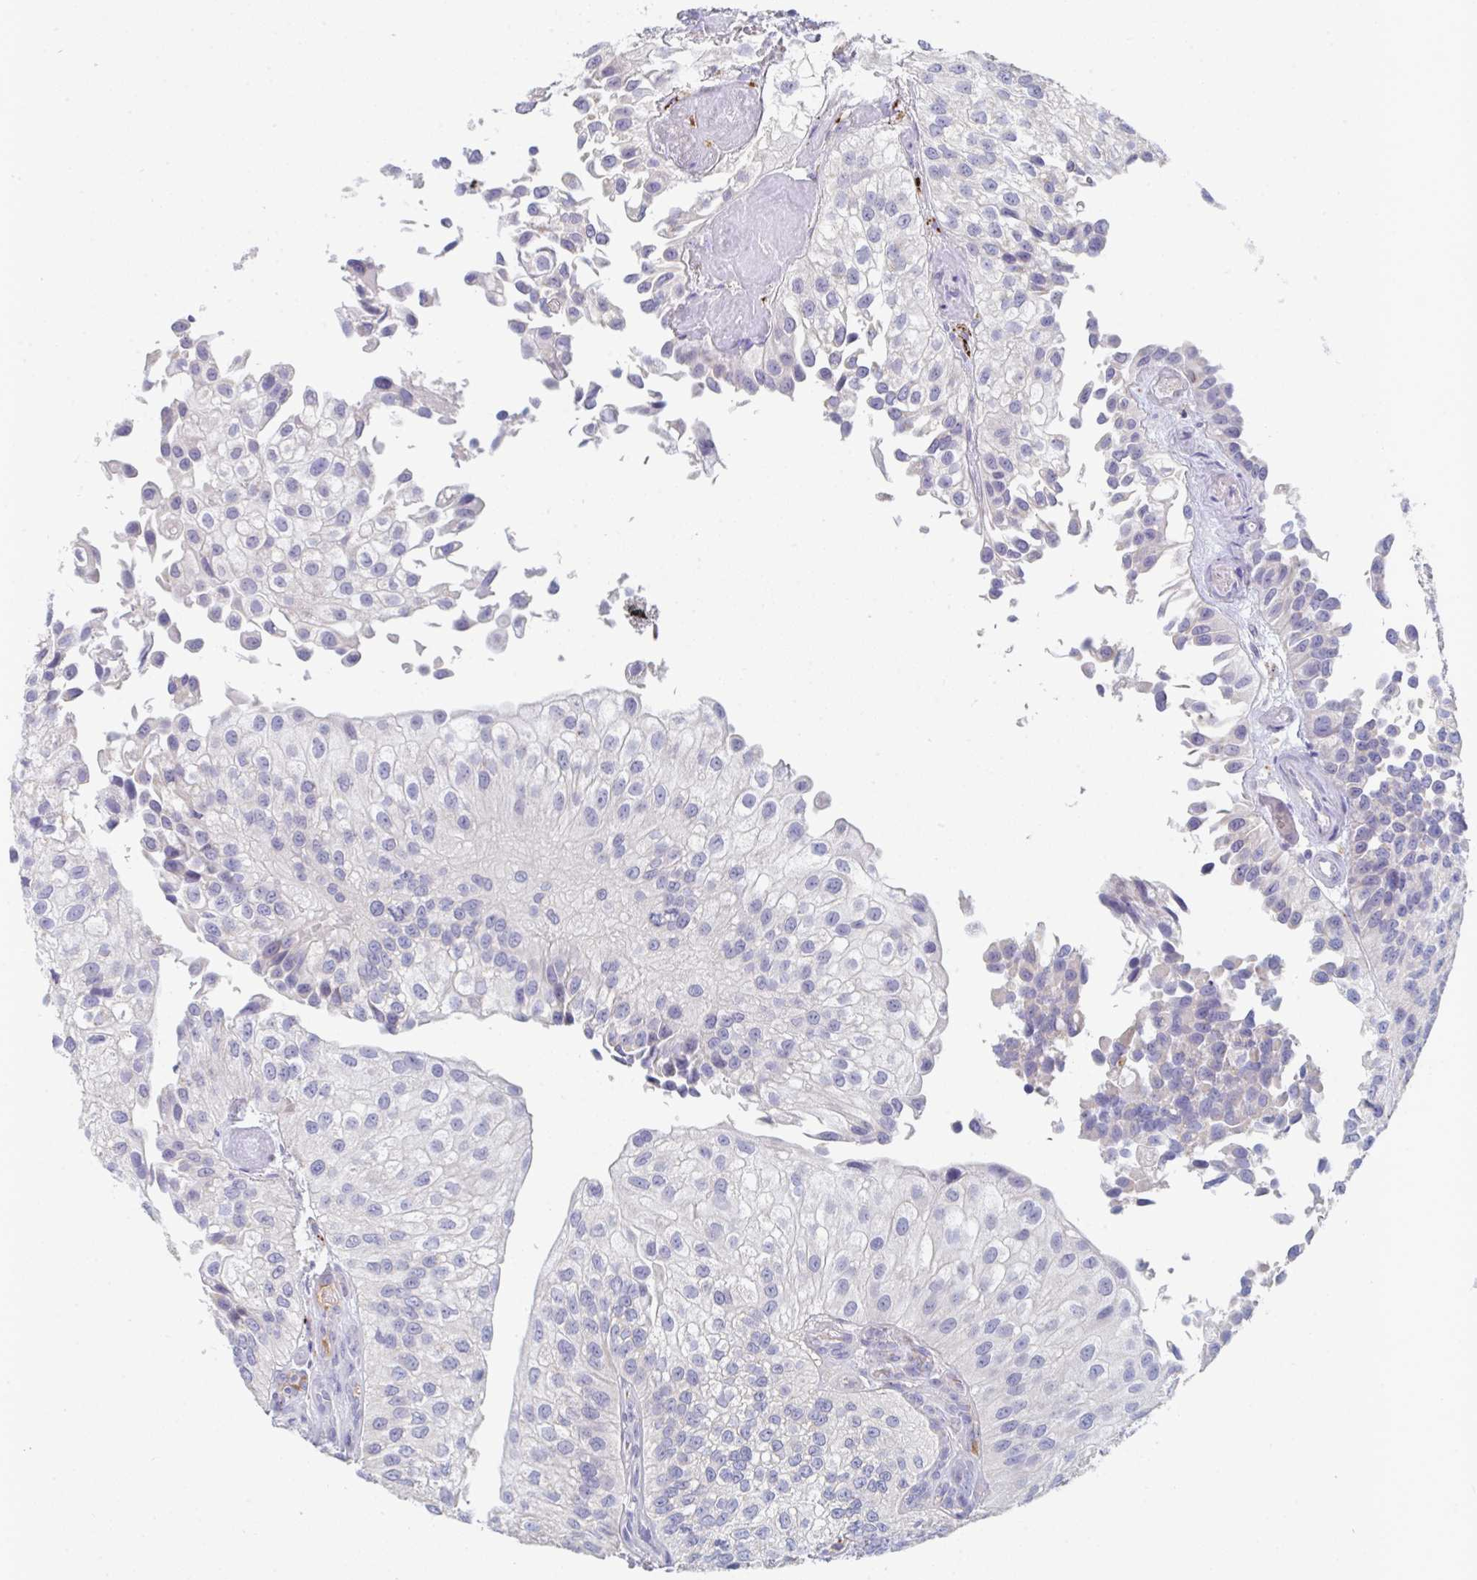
{"staining": {"intensity": "negative", "quantity": "none", "location": "none"}, "tissue": "urothelial cancer", "cell_type": "Tumor cells", "image_type": "cancer", "snomed": [{"axis": "morphology", "description": "Urothelial carcinoma, NOS"}, {"axis": "topography", "description": "Urinary bladder"}], "caption": "A photomicrograph of urothelial cancer stained for a protein shows no brown staining in tumor cells.", "gene": "HGFAC", "patient": {"sex": "male", "age": 87}}